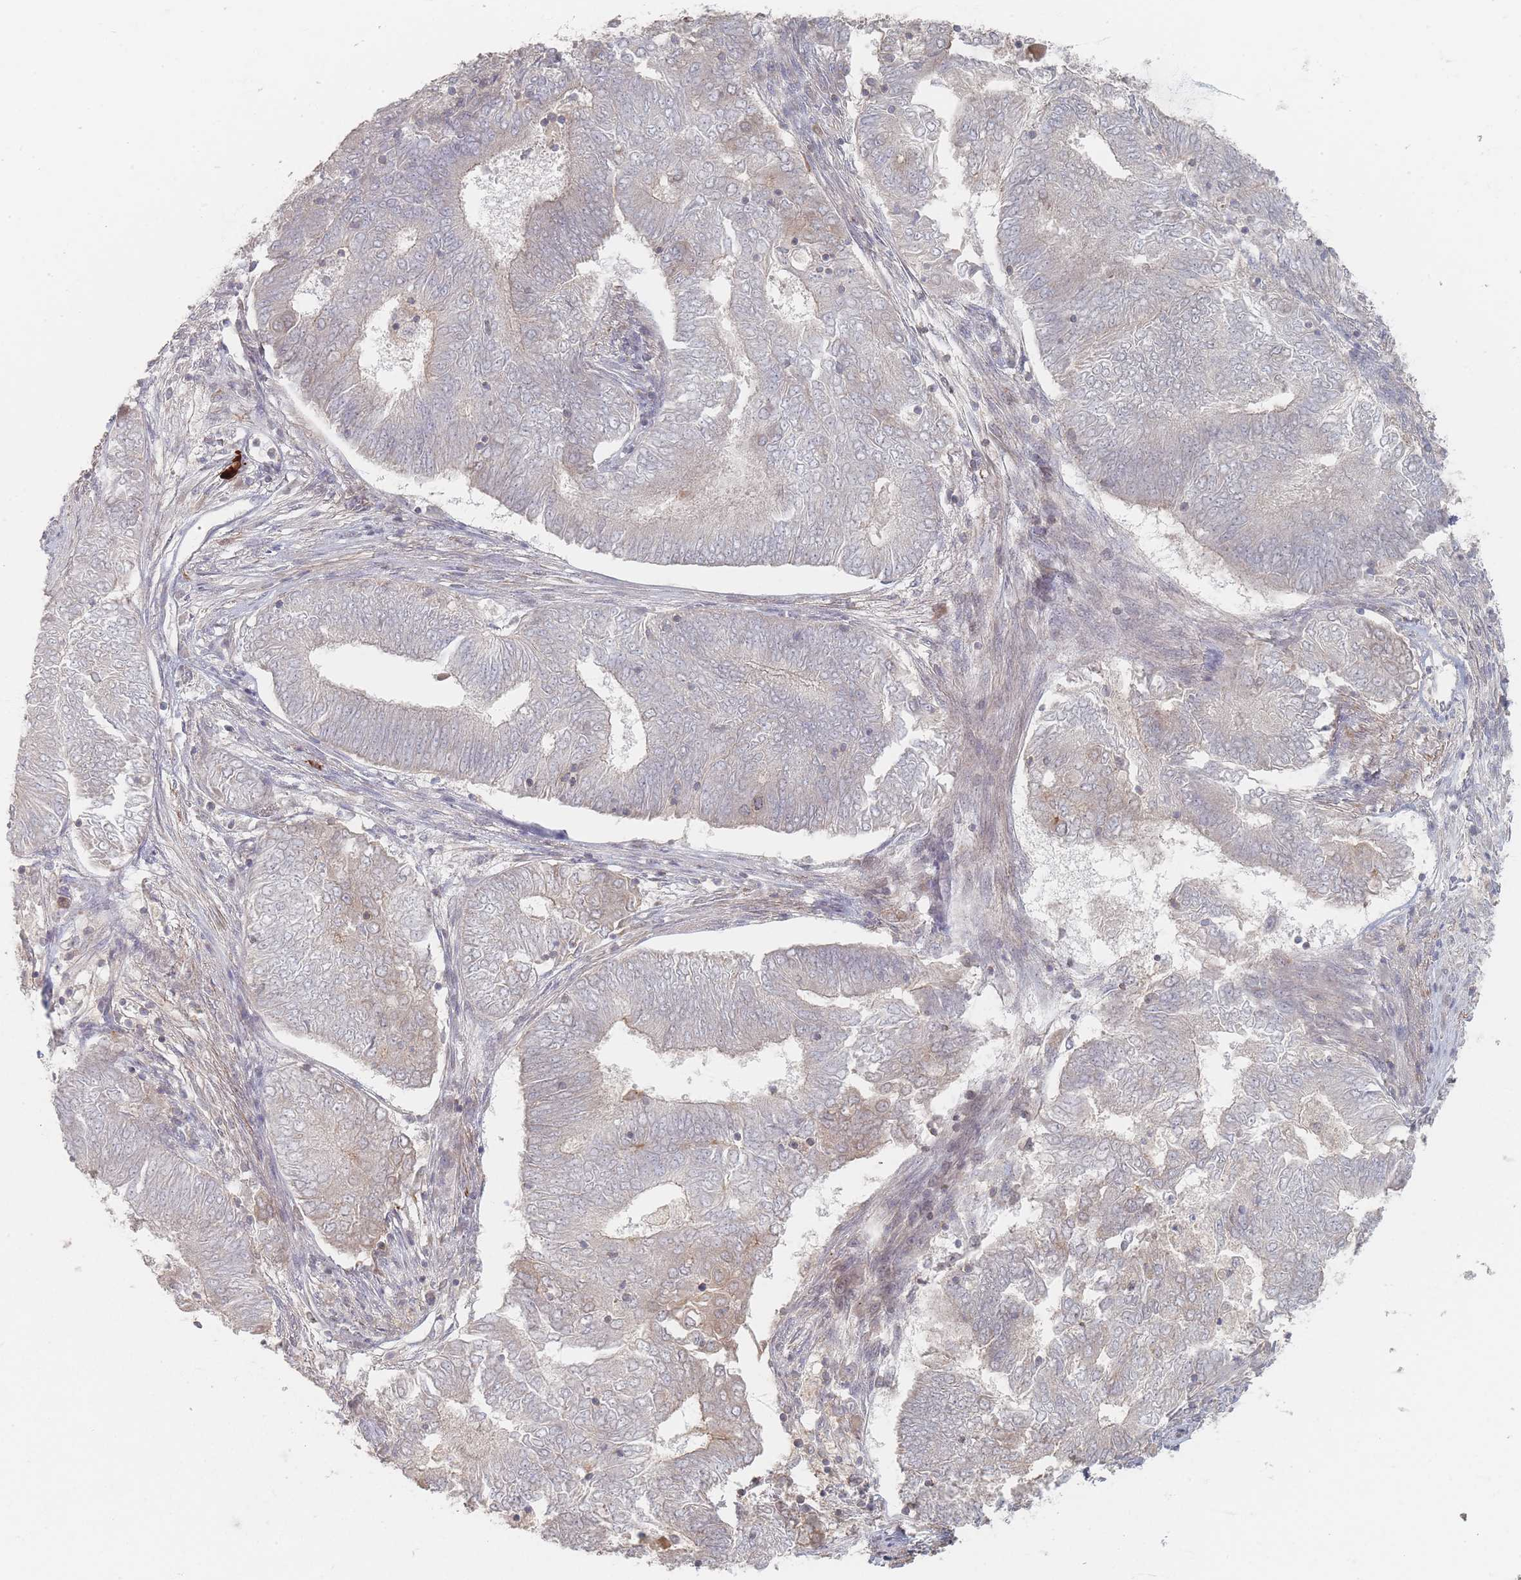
{"staining": {"intensity": "negative", "quantity": "none", "location": "none"}, "tissue": "endometrial cancer", "cell_type": "Tumor cells", "image_type": "cancer", "snomed": [{"axis": "morphology", "description": "Adenocarcinoma, NOS"}, {"axis": "topography", "description": "Endometrium"}], "caption": "Immunohistochemistry (IHC) histopathology image of neoplastic tissue: human endometrial cancer stained with DAB displays no significant protein expression in tumor cells.", "gene": "GLE1", "patient": {"sex": "female", "age": 62}}